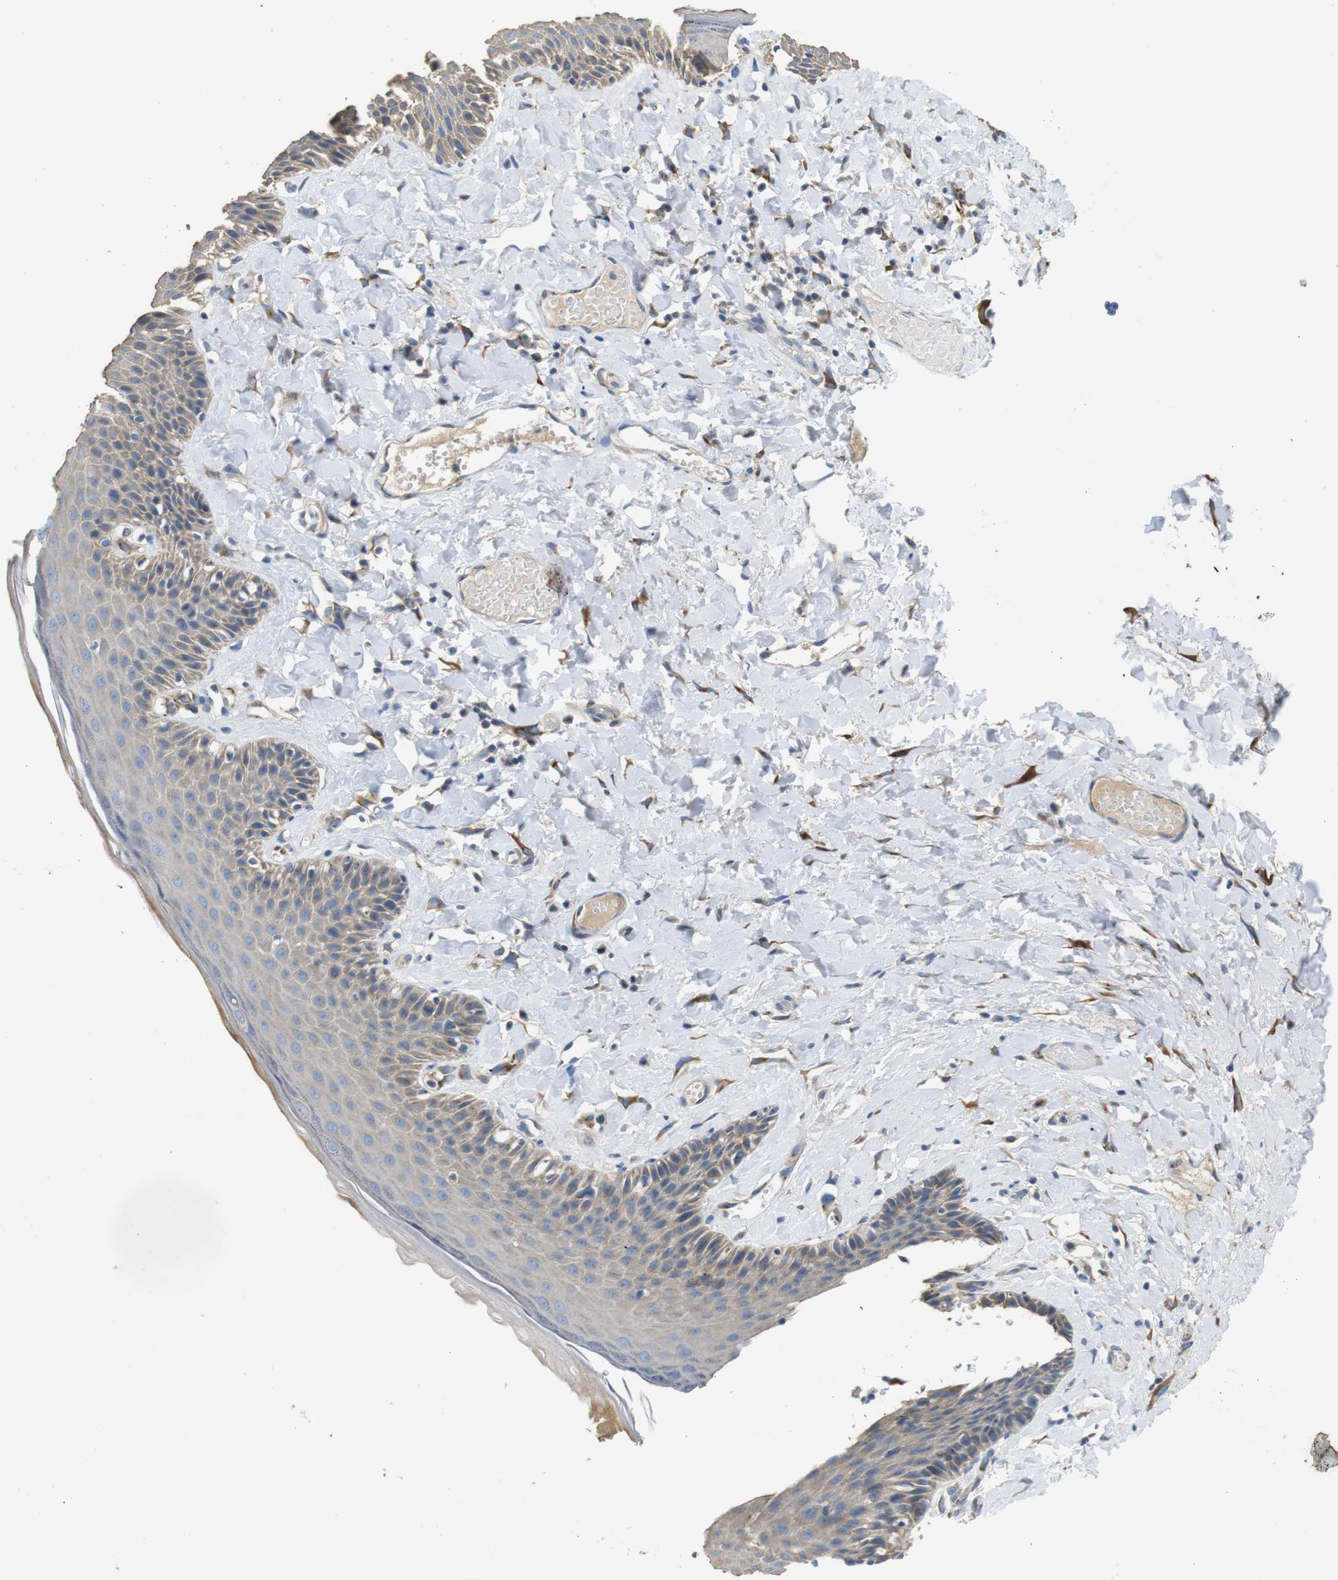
{"staining": {"intensity": "weak", "quantity": ">75%", "location": "cytoplasmic/membranous"}, "tissue": "skin", "cell_type": "Epidermal cells", "image_type": "normal", "snomed": [{"axis": "morphology", "description": "Normal tissue, NOS"}, {"axis": "topography", "description": "Anal"}], "caption": "A histopathology image of human skin stained for a protein reveals weak cytoplasmic/membranous brown staining in epidermal cells.", "gene": "UNC5CL", "patient": {"sex": "male", "age": 69}}